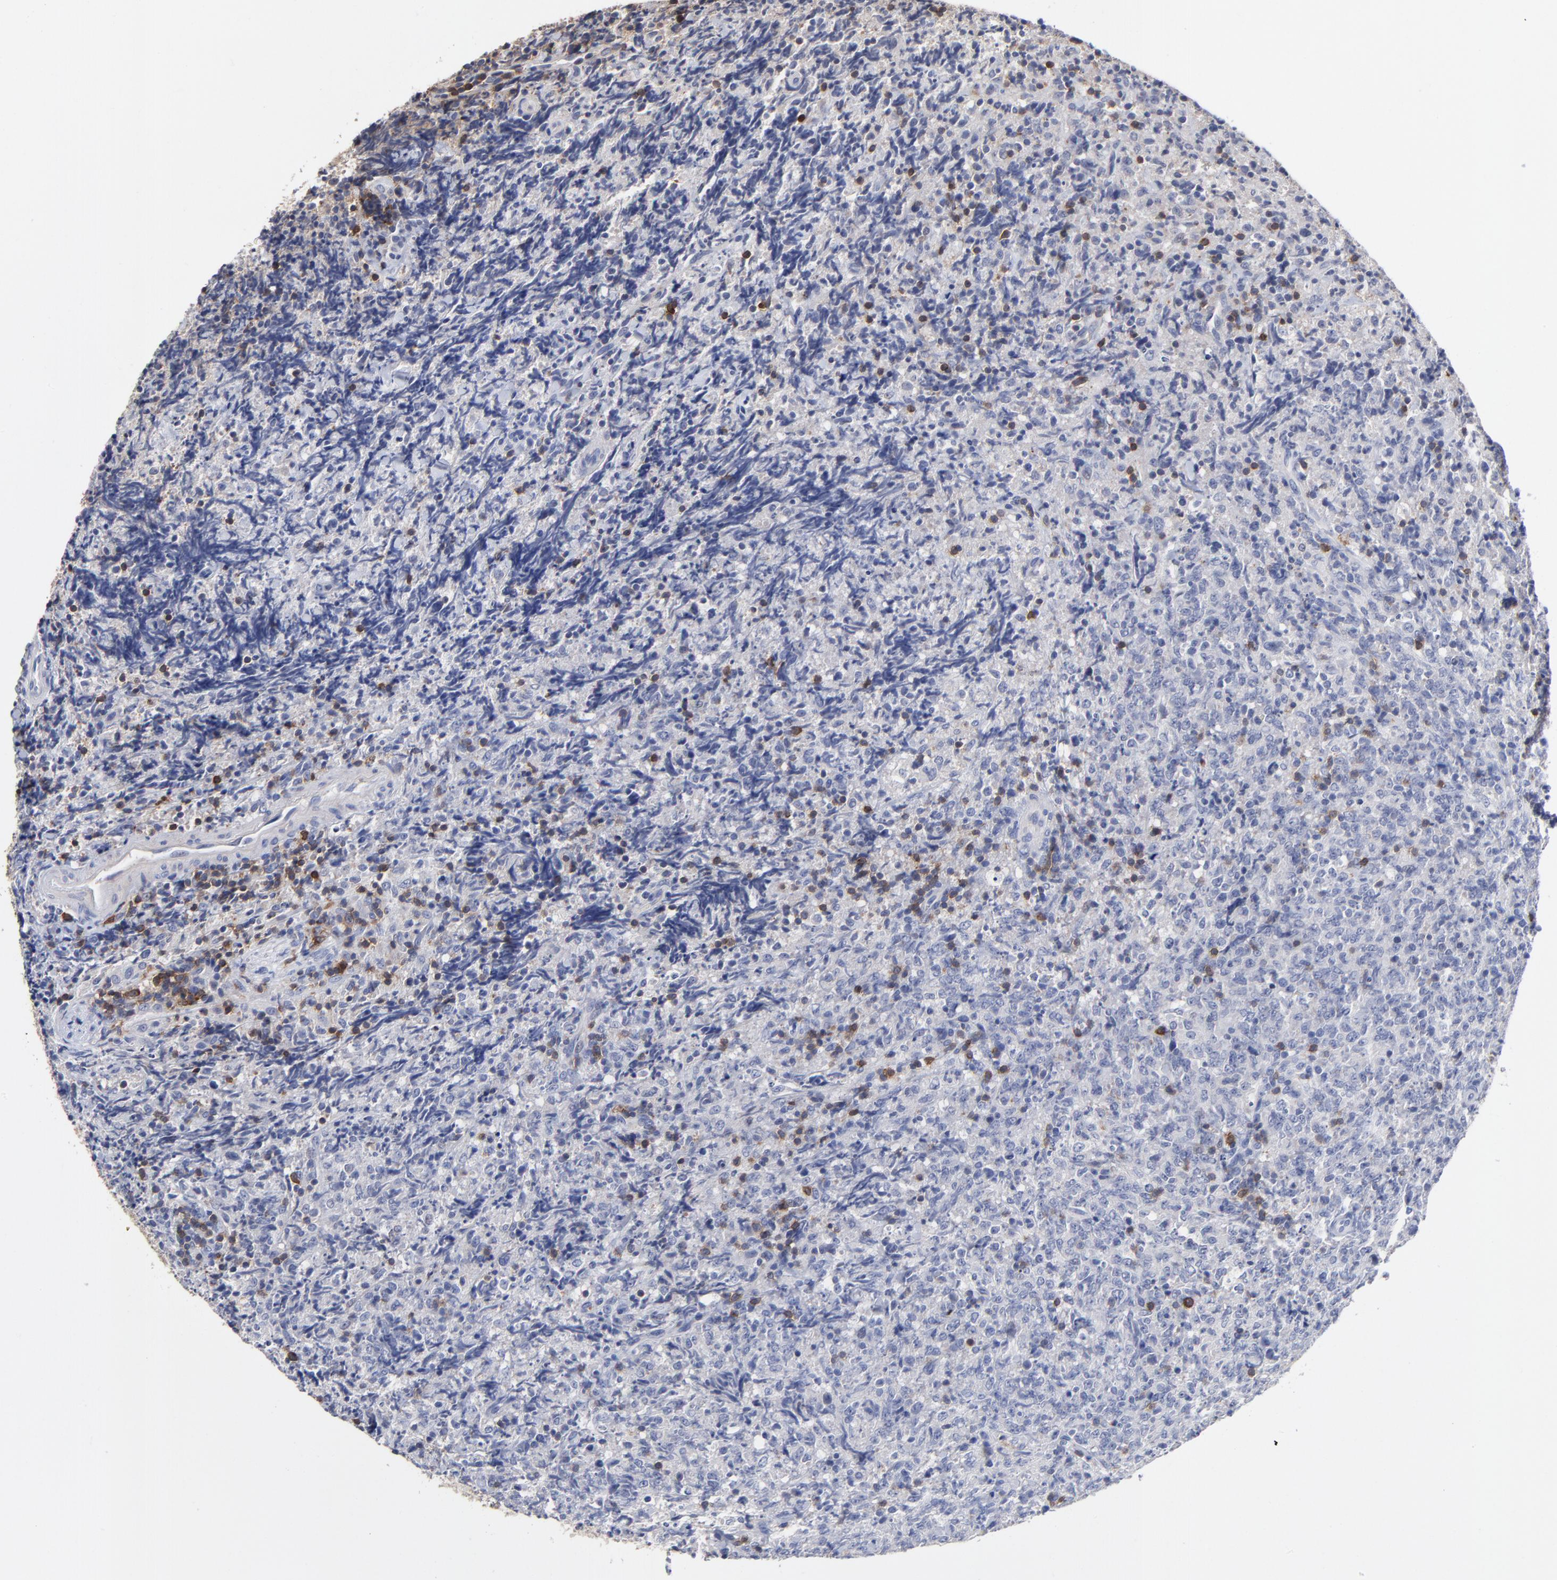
{"staining": {"intensity": "negative", "quantity": "none", "location": "none"}, "tissue": "lymphoma", "cell_type": "Tumor cells", "image_type": "cancer", "snomed": [{"axis": "morphology", "description": "Malignant lymphoma, non-Hodgkin's type, High grade"}, {"axis": "topography", "description": "Tonsil"}], "caption": "The histopathology image exhibits no staining of tumor cells in lymphoma.", "gene": "TRAT1", "patient": {"sex": "female", "age": 36}}